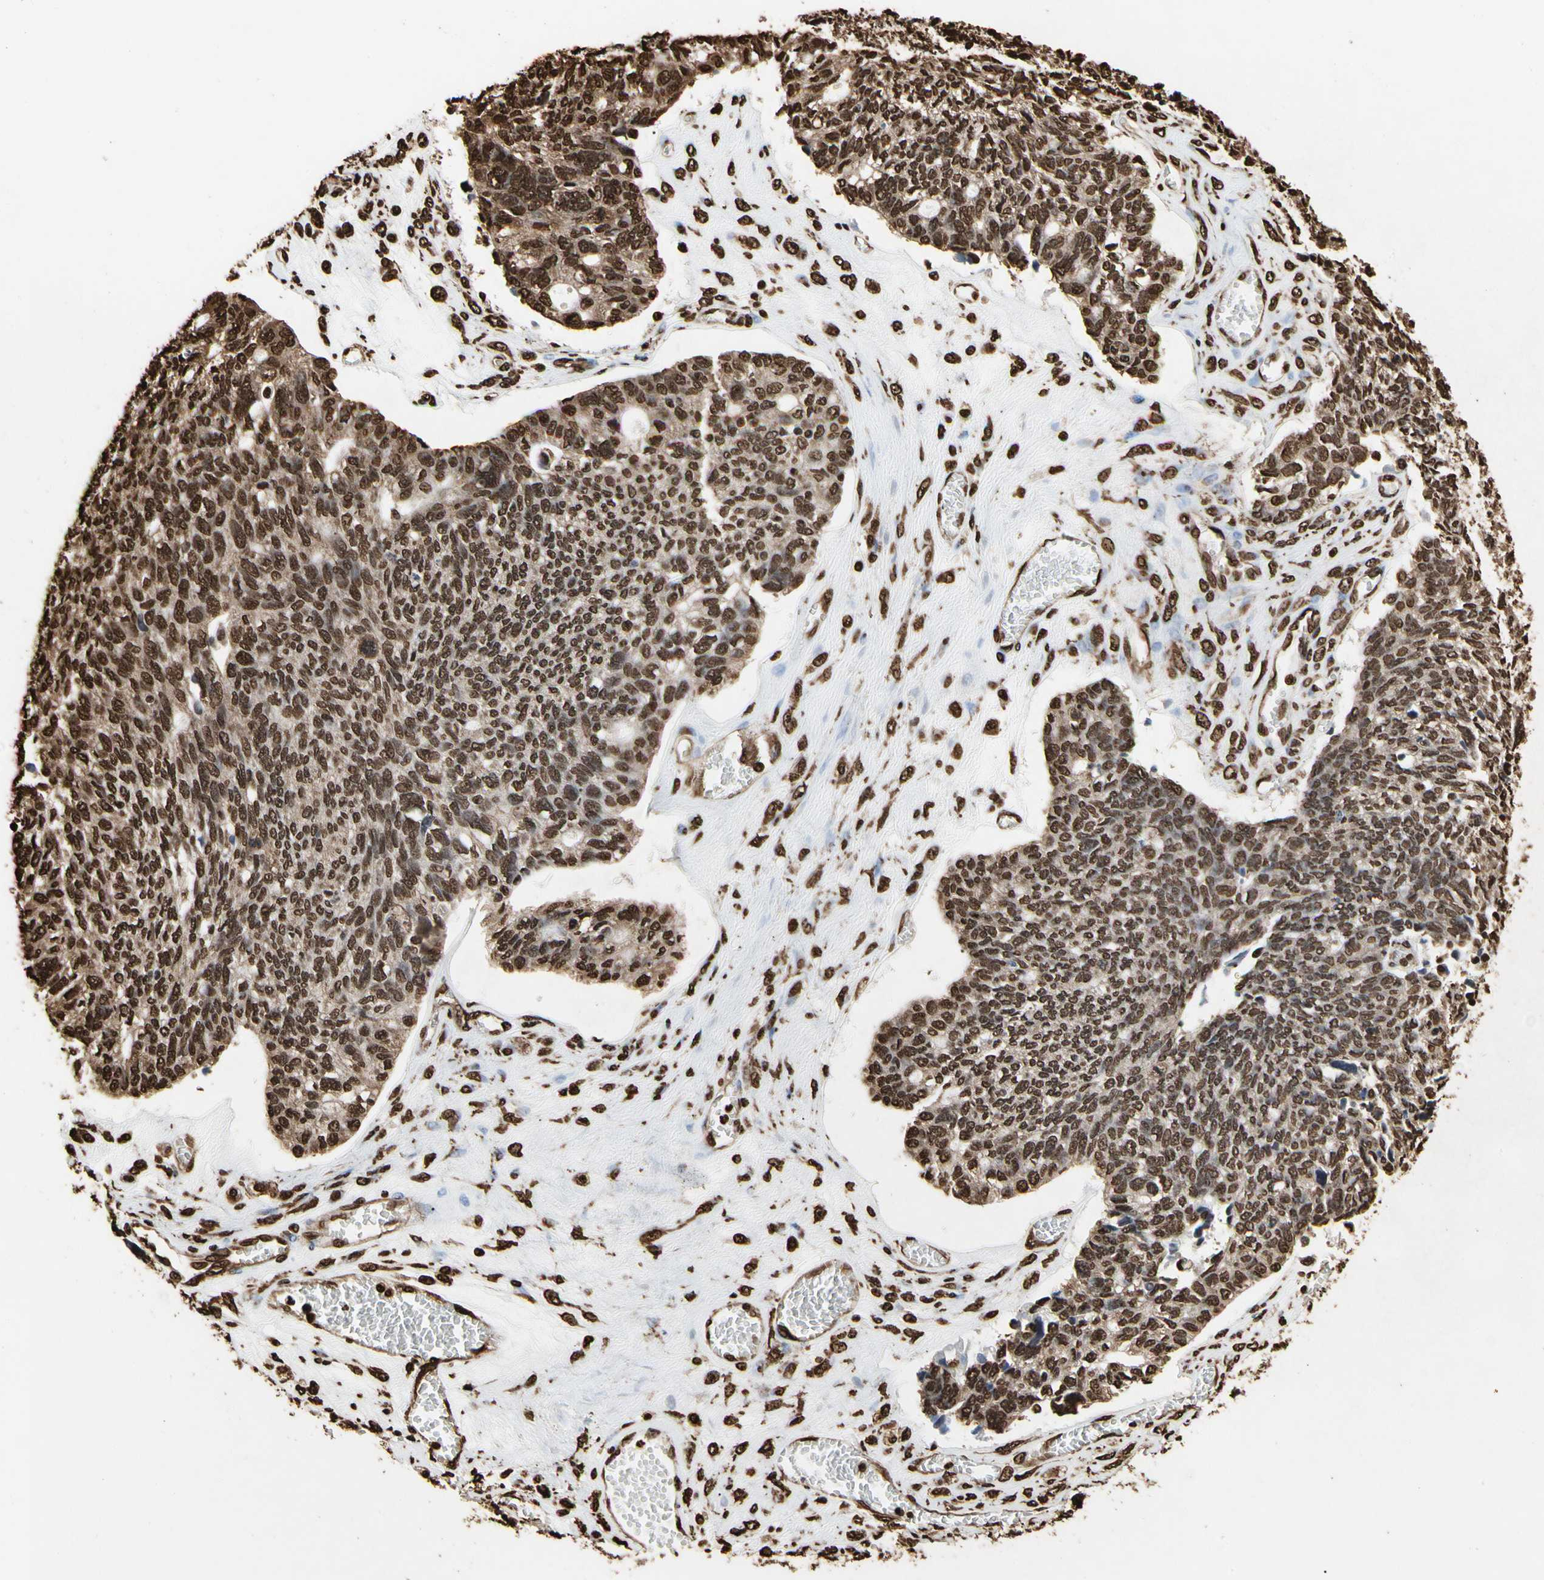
{"staining": {"intensity": "strong", "quantity": ">75%", "location": "cytoplasmic/membranous,nuclear"}, "tissue": "ovarian cancer", "cell_type": "Tumor cells", "image_type": "cancer", "snomed": [{"axis": "morphology", "description": "Cystadenocarcinoma, serous, NOS"}, {"axis": "topography", "description": "Ovary"}], "caption": "A brown stain labels strong cytoplasmic/membranous and nuclear staining of a protein in serous cystadenocarcinoma (ovarian) tumor cells.", "gene": "HNRNPK", "patient": {"sex": "female", "age": 79}}